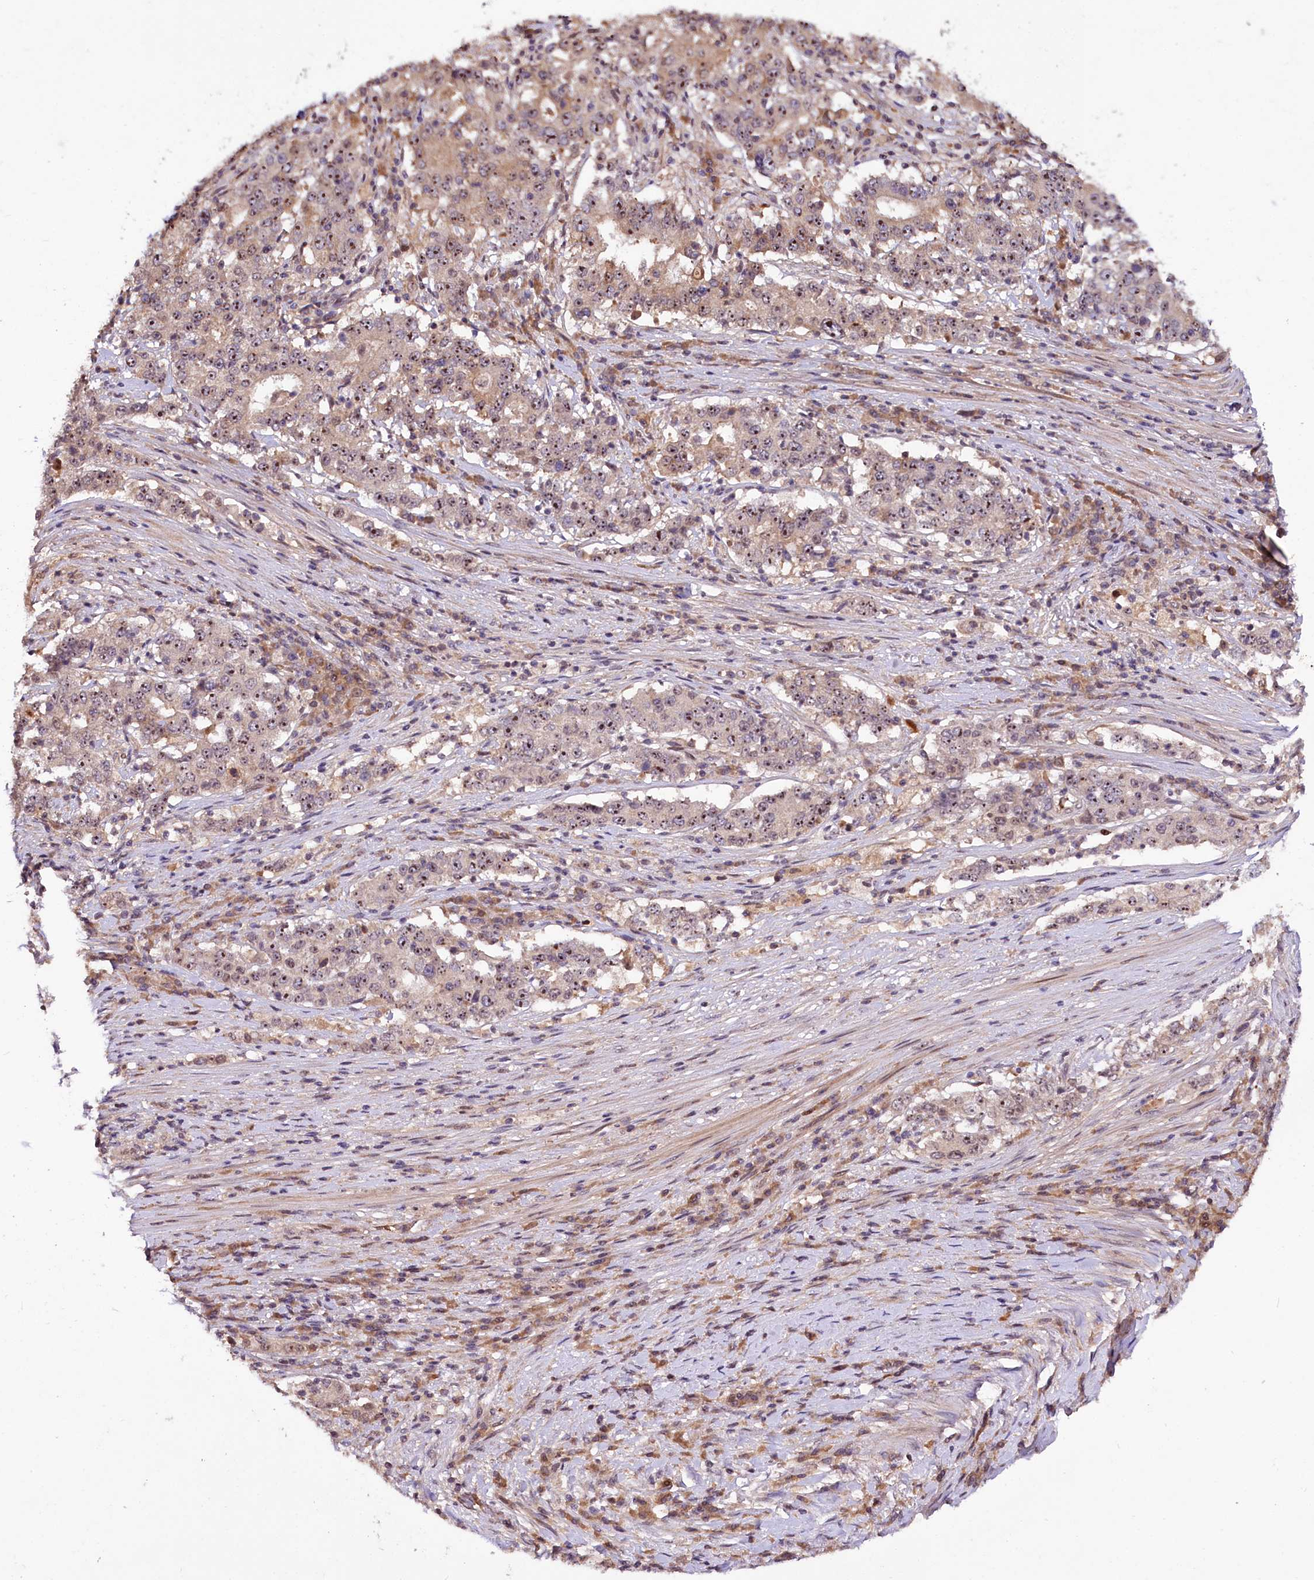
{"staining": {"intensity": "moderate", "quantity": ">75%", "location": "cytoplasmic/membranous,nuclear"}, "tissue": "stomach cancer", "cell_type": "Tumor cells", "image_type": "cancer", "snomed": [{"axis": "morphology", "description": "Adenocarcinoma, NOS"}, {"axis": "topography", "description": "Stomach"}], "caption": "Approximately >75% of tumor cells in adenocarcinoma (stomach) display moderate cytoplasmic/membranous and nuclear protein positivity as visualized by brown immunohistochemical staining.", "gene": "N4BP2L1", "patient": {"sex": "male", "age": 59}}